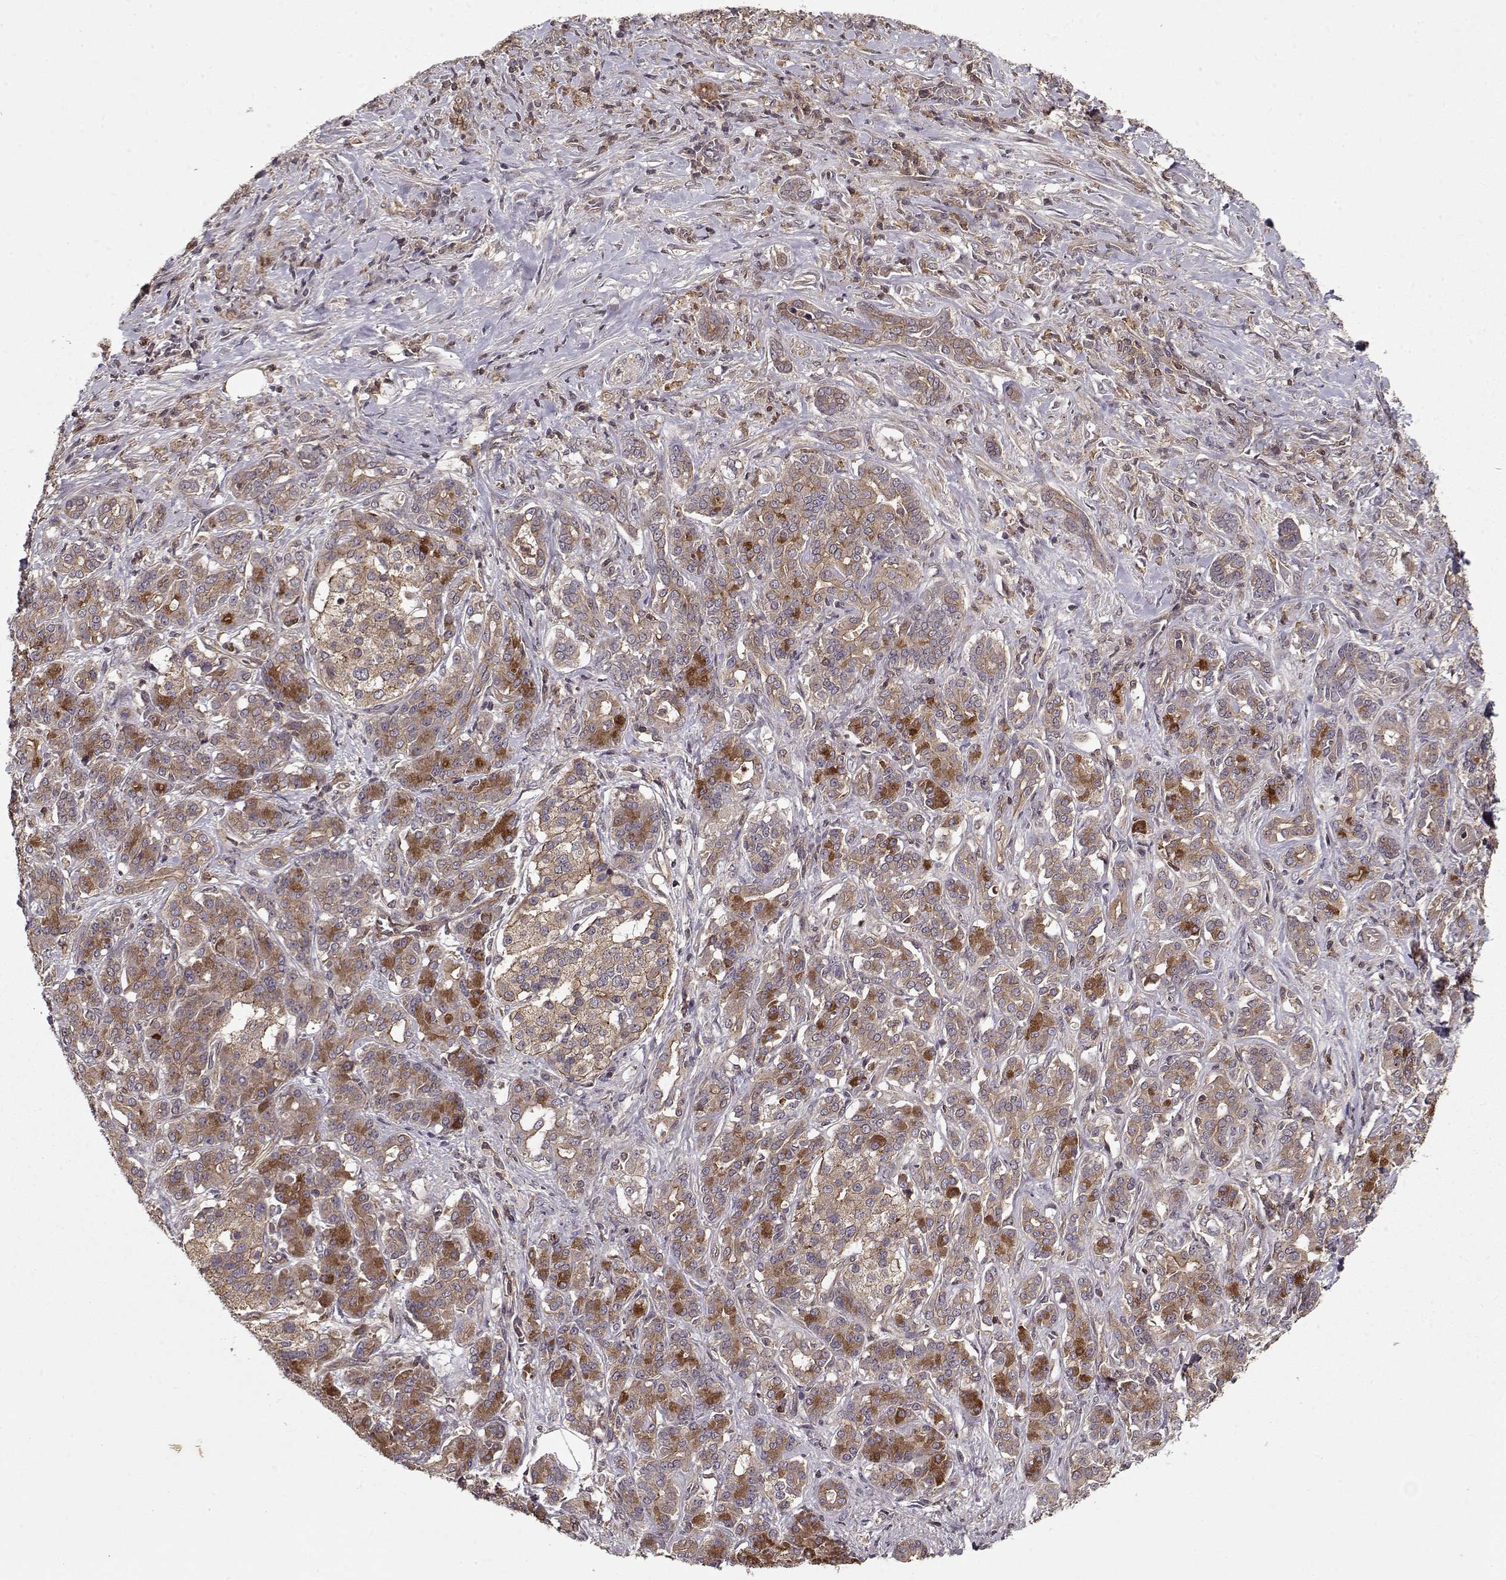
{"staining": {"intensity": "strong", "quantity": "<25%", "location": "cytoplasmic/membranous"}, "tissue": "pancreatic cancer", "cell_type": "Tumor cells", "image_type": "cancer", "snomed": [{"axis": "morphology", "description": "Normal tissue, NOS"}, {"axis": "morphology", "description": "Inflammation, NOS"}, {"axis": "morphology", "description": "Adenocarcinoma, NOS"}, {"axis": "topography", "description": "Pancreas"}], "caption": "The immunohistochemical stain highlights strong cytoplasmic/membranous positivity in tumor cells of adenocarcinoma (pancreatic) tissue.", "gene": "PPP1R12A", "patient": {"sex": "male", "age": 57}}